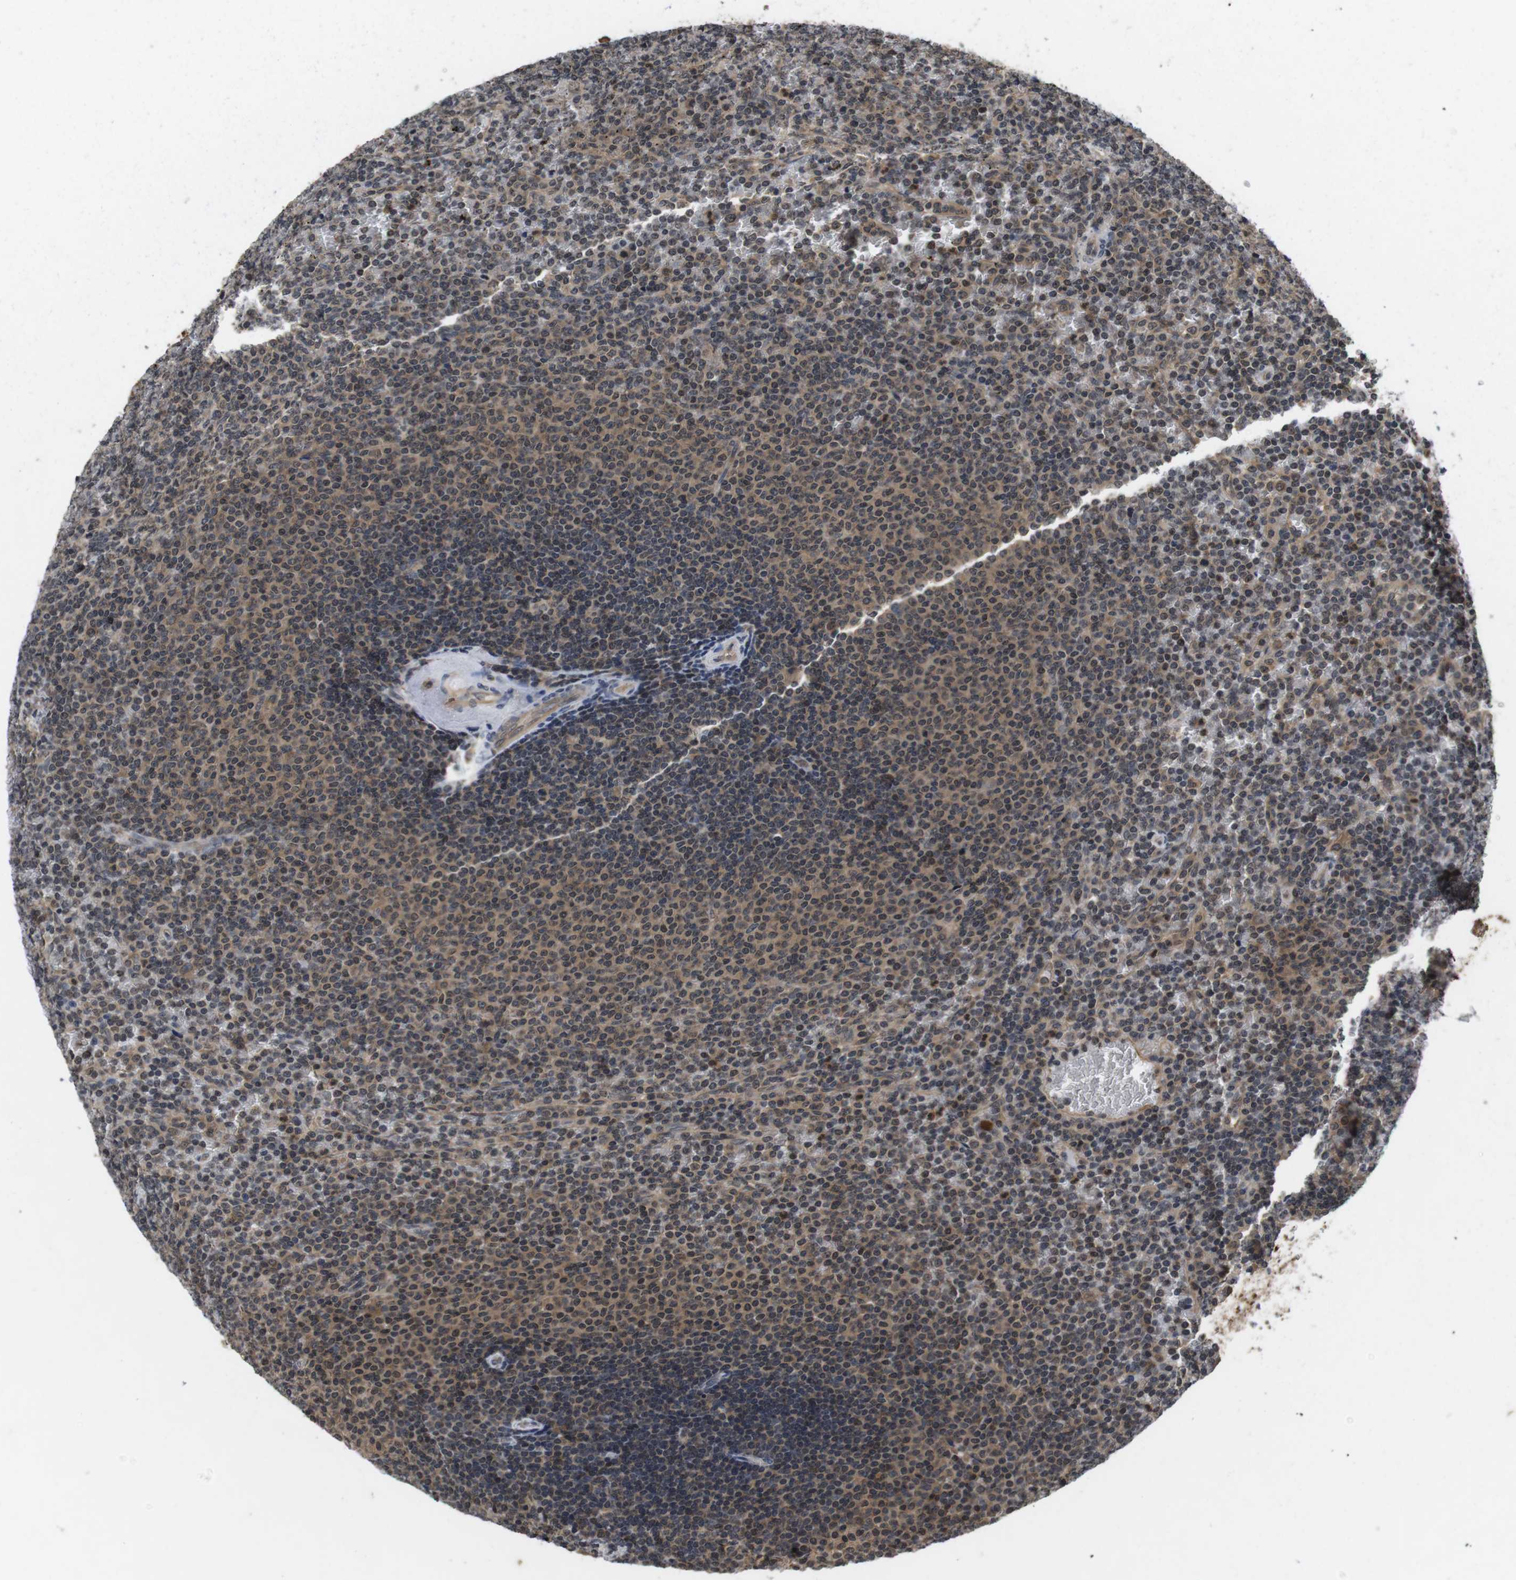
{"staining": {"intensity": "moderate", "quantity": "25%-75%", "location": "cytoplasmic/membranous,nuclear"}, "tissue": "lymphoma", "cell_type": "Tumor cells", "image_type": "cancer", "snomed": [{"axis": "morphology", "description": "Malignant lymphoma, non-Hodgkin's type, Low grade"}, {"axis": "topography", "description": "Spleen"}], "caption": "Protein staining of low-grade malignant lymphoma, non-Hodgkin's type tissue displays moderate cytoplasmic/membranous and nuclear staining in approximately 25%-75% of tumor cells.", "gene": "FADD", "patient": {"sex": "female", "age": 77}}